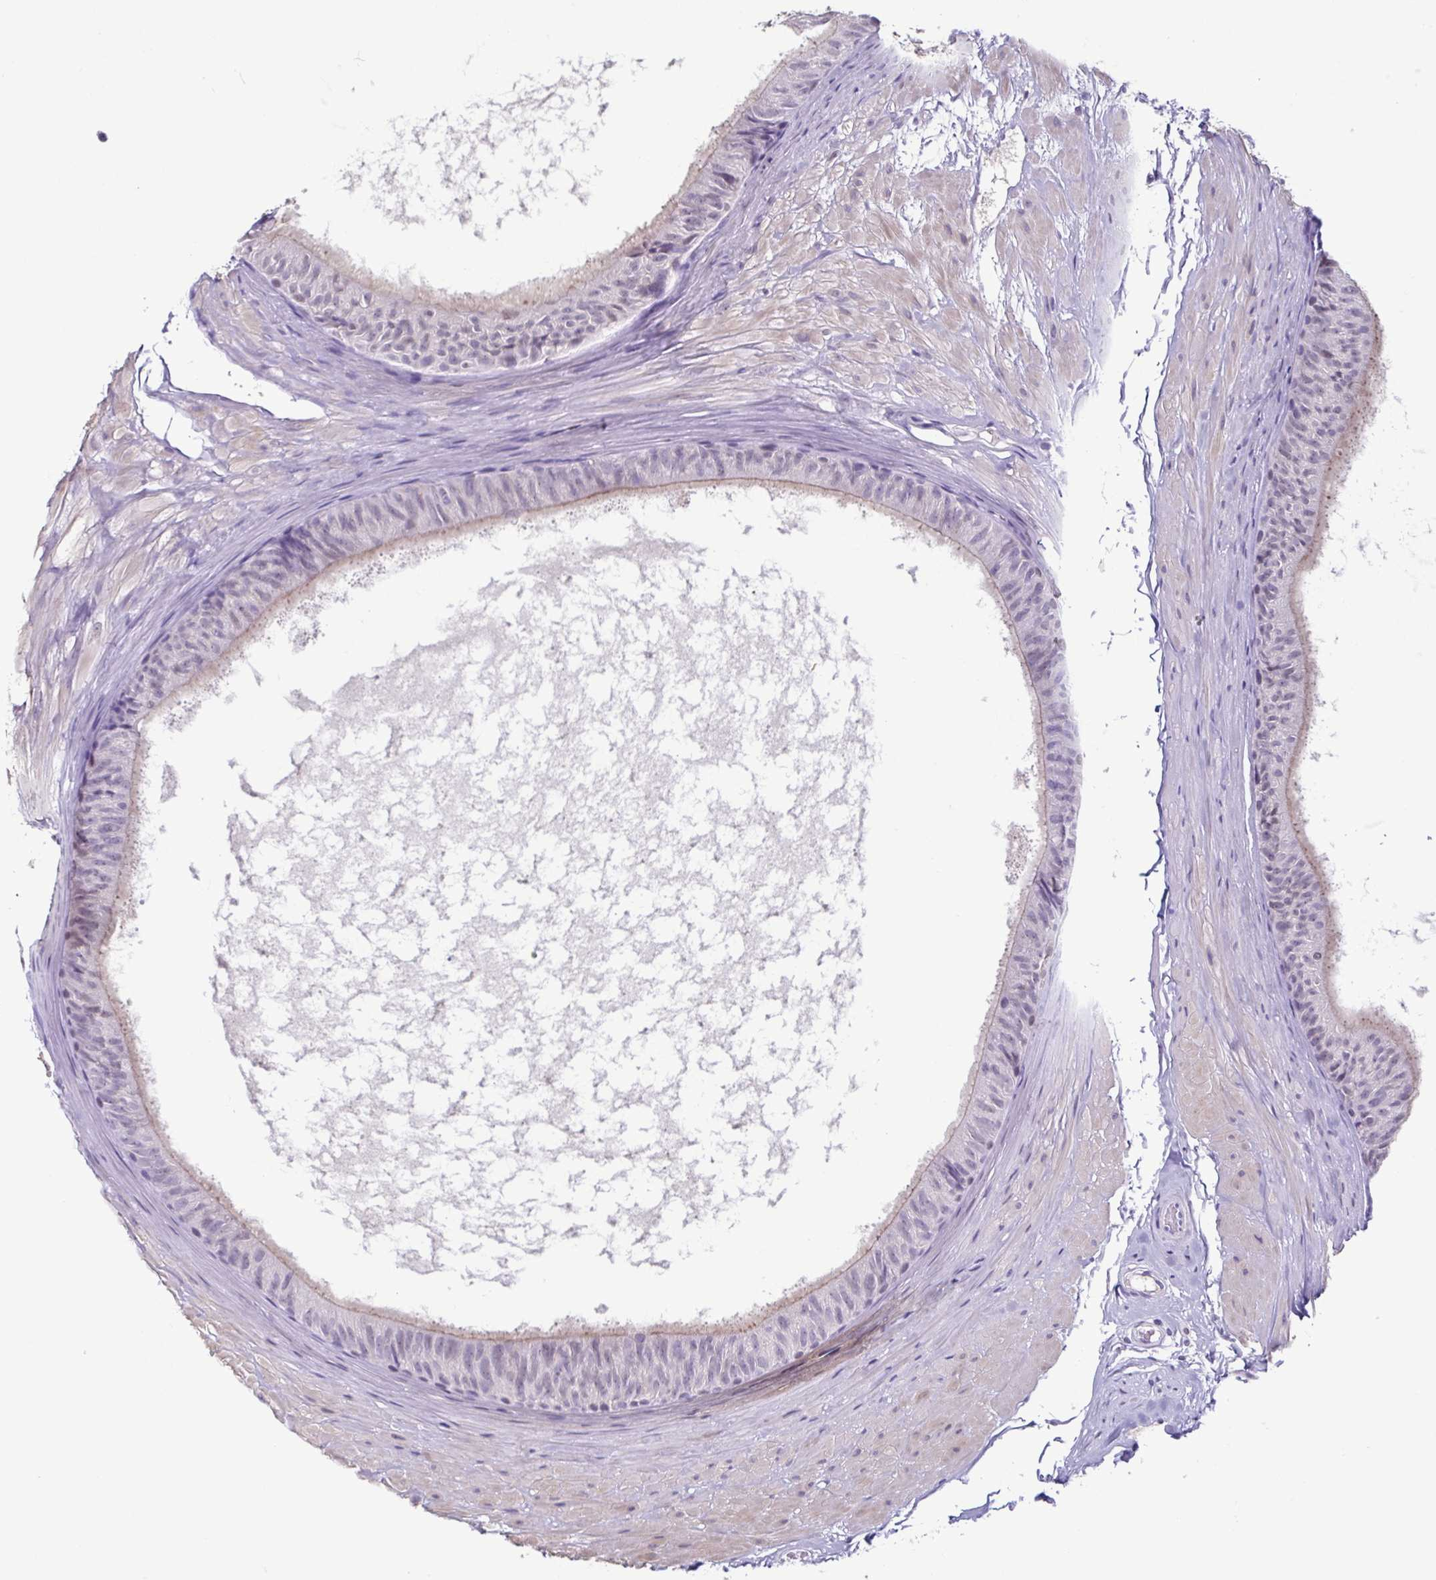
{"staining": {"intensity": "moderate", "quantity": "25%-75%", "location": "cytoplasmic/membranous"}, "tissue": "epididymis", "cell_type": "Glandular cells", "image_type": "normal", "snomed": [{"axis": "morphology", "description": "Normal tissue, NOS"}, {"axis": "topography", "description": "Epididymis"}], "caption": "Approximately 25%-75% of glandular cells in benign epididymis exhibit moderate cytoplasmic/membranous protein staining as visualized by brown immunohistochemical staining.", "gene": "ACTRT3", "patient": {"sex": "male", "age": 33}}